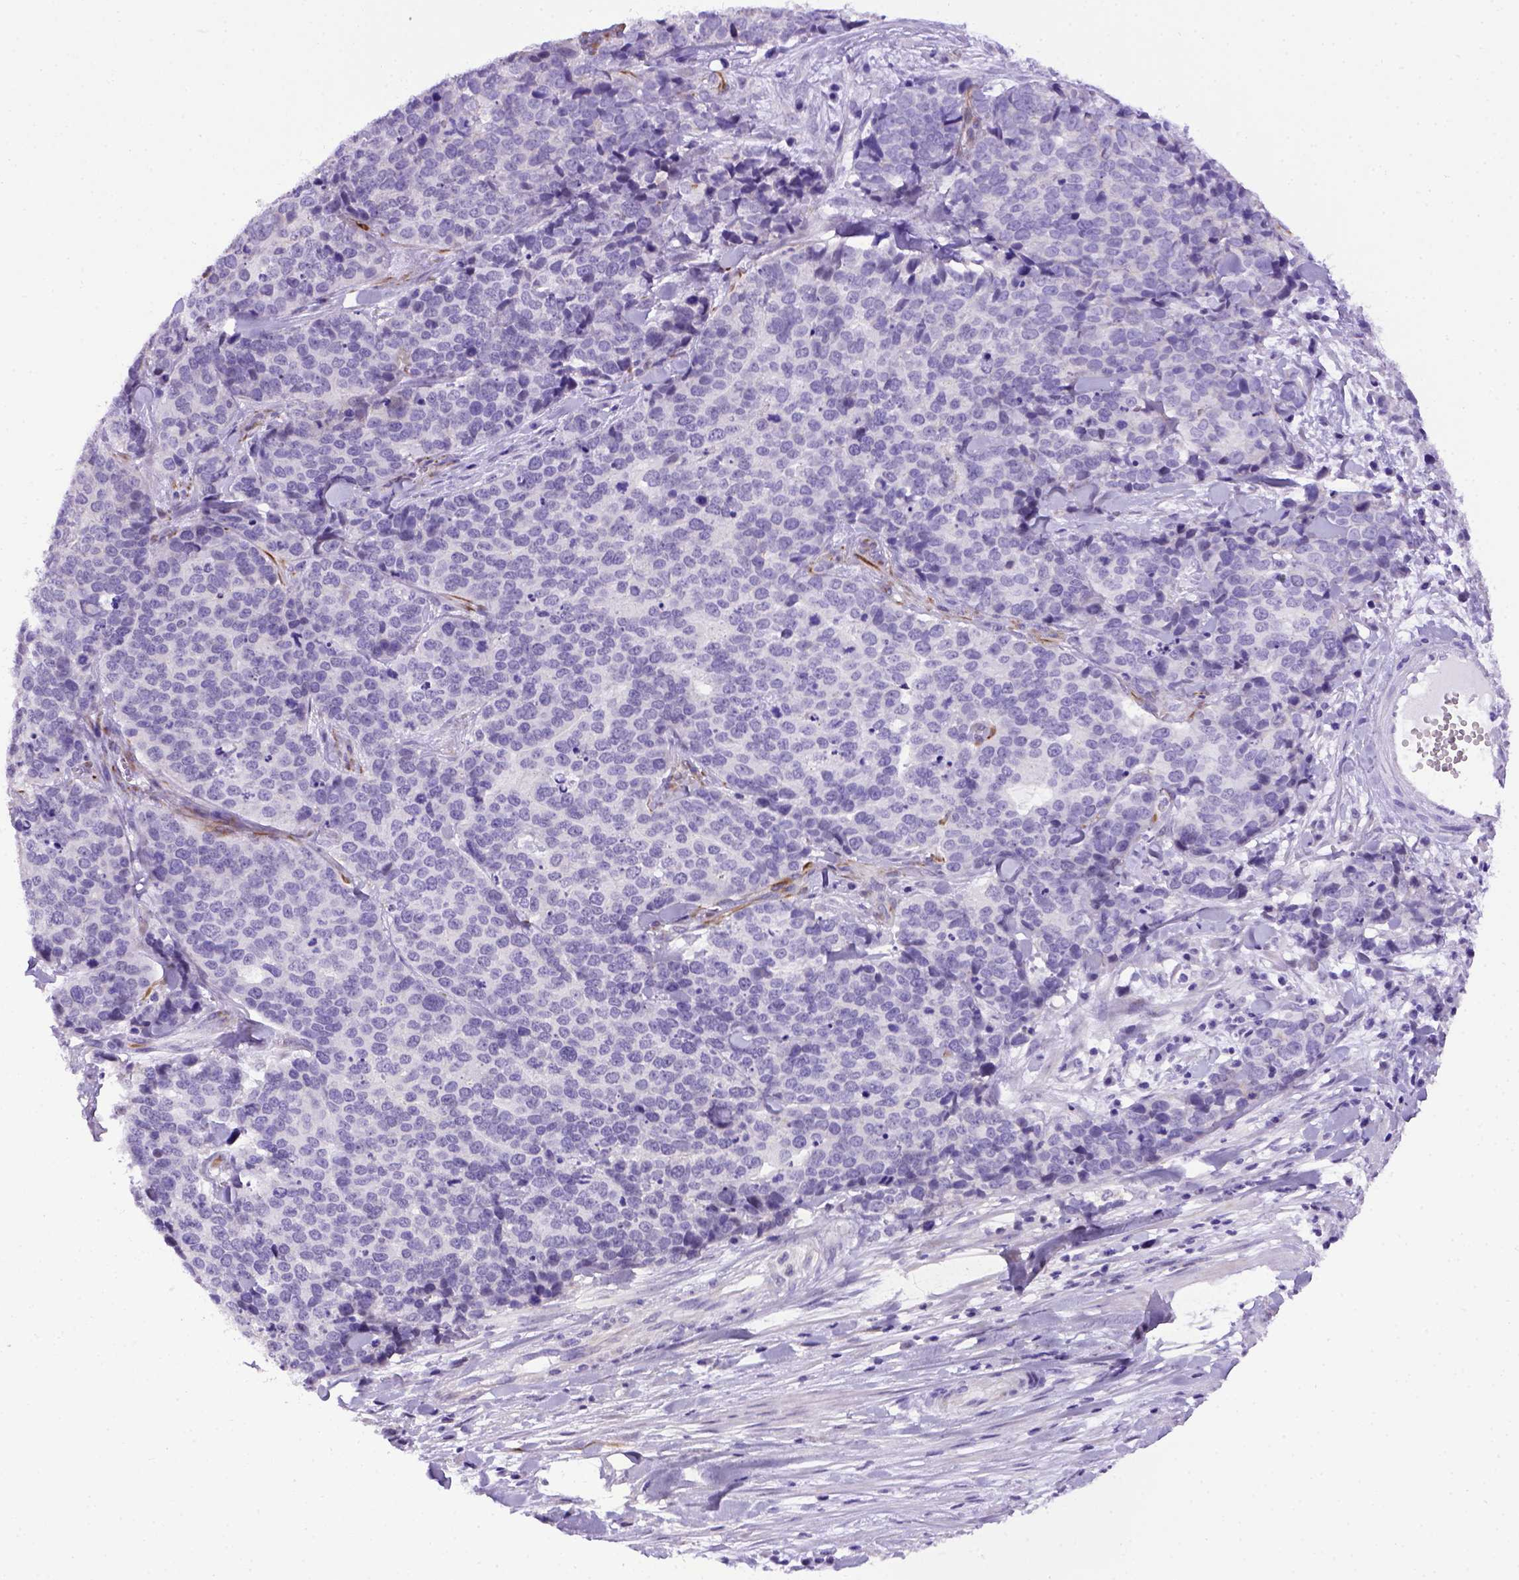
{"staining": {"intensity": "negative", "quantity": "none", "location": "none"}, "tissue": "ovarian cancer", "cell_type": "Tumor cells", "image_type": "cancer", "snomed": [{"axis": "morphology", "description": "Carcinoma, endometroid"}, {"axis": "topography", "description": "Ovary"}], "caption": "This image is of endometroid carcinoma (ovarian) stained with immunohistochemistry to label a protein in brown with the nuclei are counter-stained blue. There is no expression in tumor cells.", "gene": "ADAM12", "patient": {"sex": "female", "age": 65}}